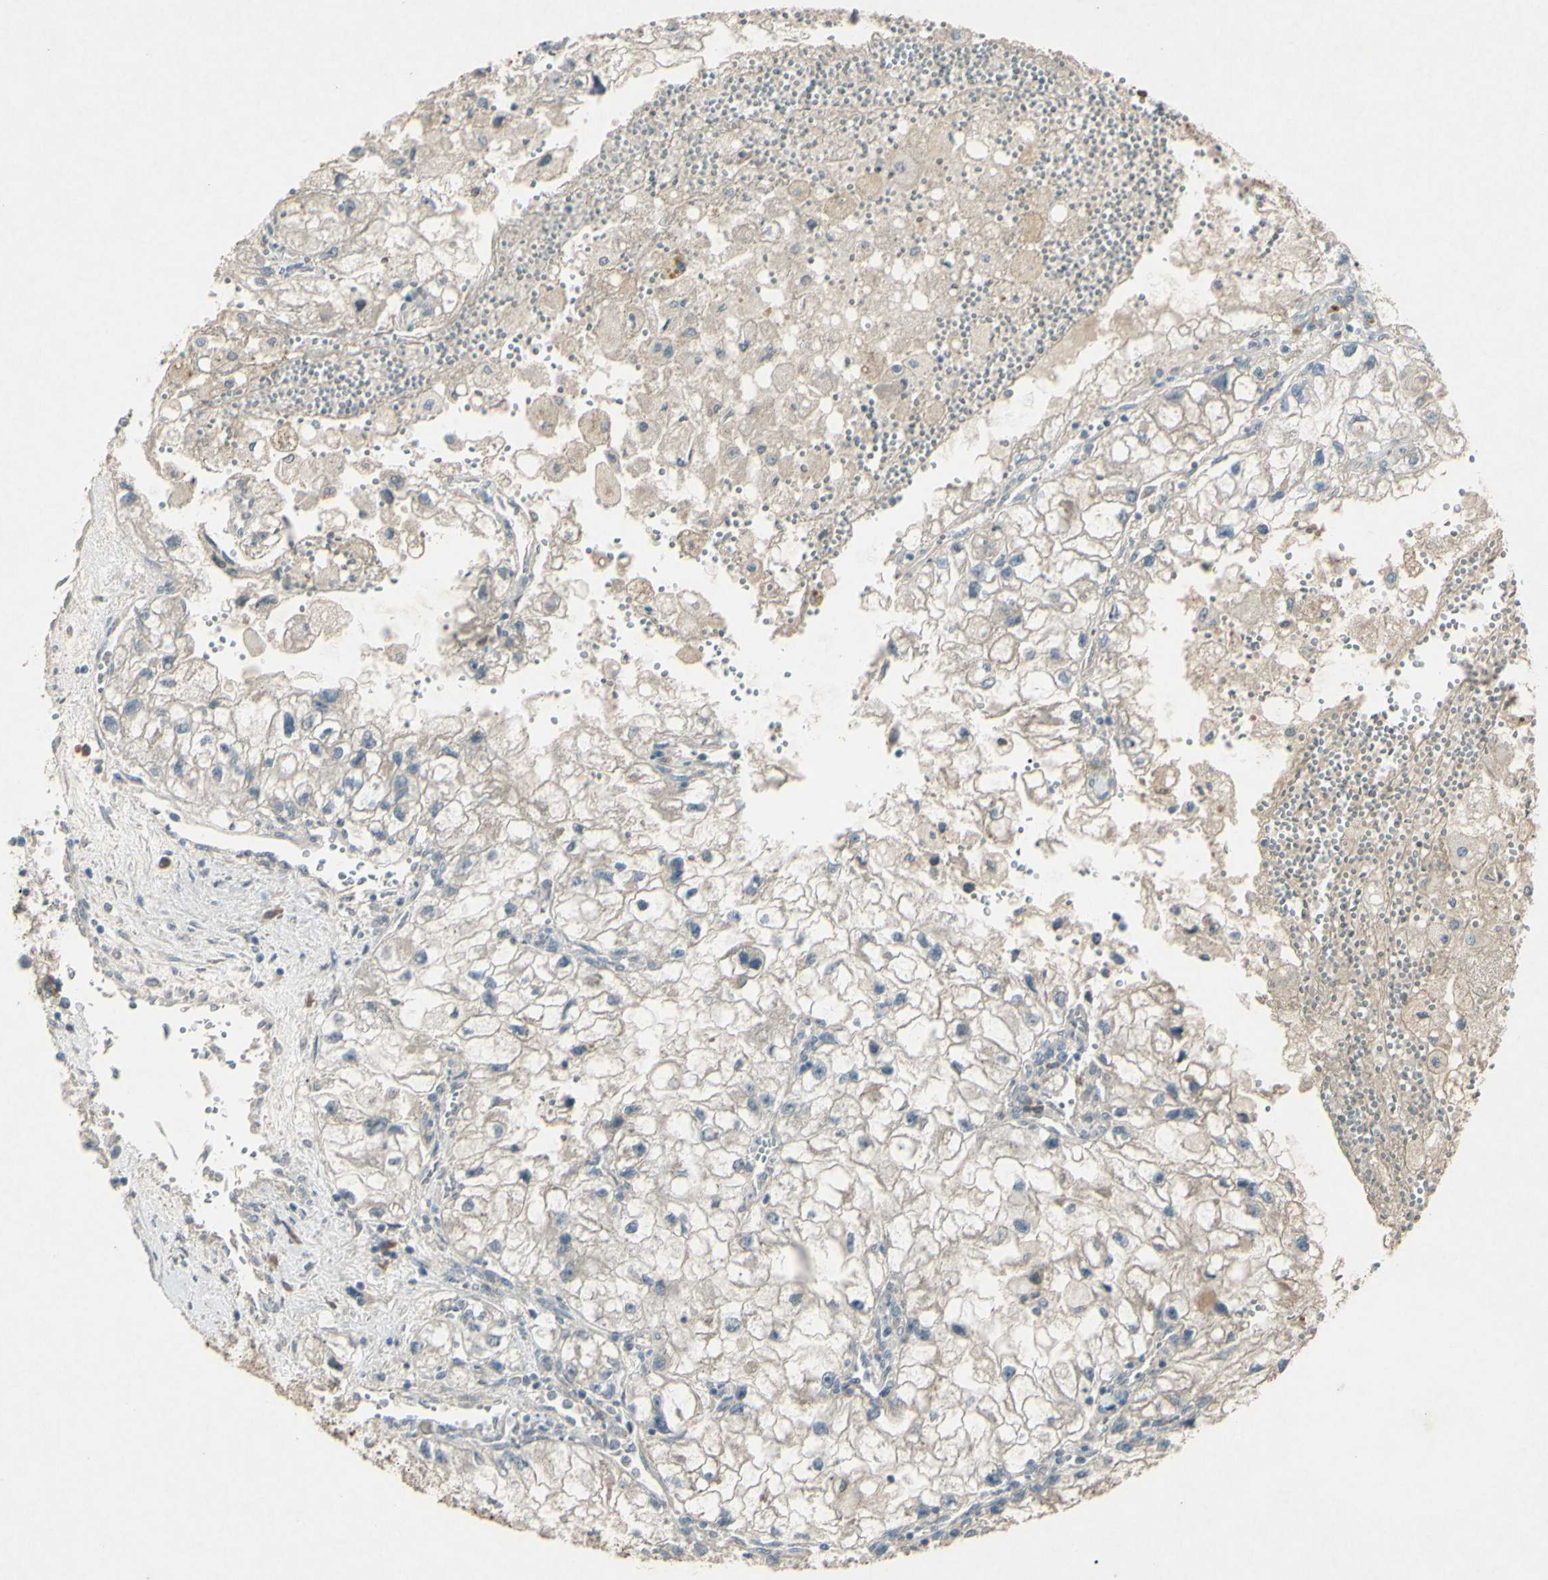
{"staining": {"intensity": "weak", "quantity": "25%-75%", "location": "cytoplasmic/membranous"}, "tissue": "renal cancer", "cell_type": "Tumor cells", "image_type": "cancer", "snomed": [{"axis": "morphology", "description": "Adenocarcinoma, NOS"}, {"axis": "topography", "description": "Kidney"}], "caption": "Renal cancer stained with a protein marker shows weak staining in tumor cells.", "gene": "TIMM21", "patient": {"sex": "female", "age": 70}}